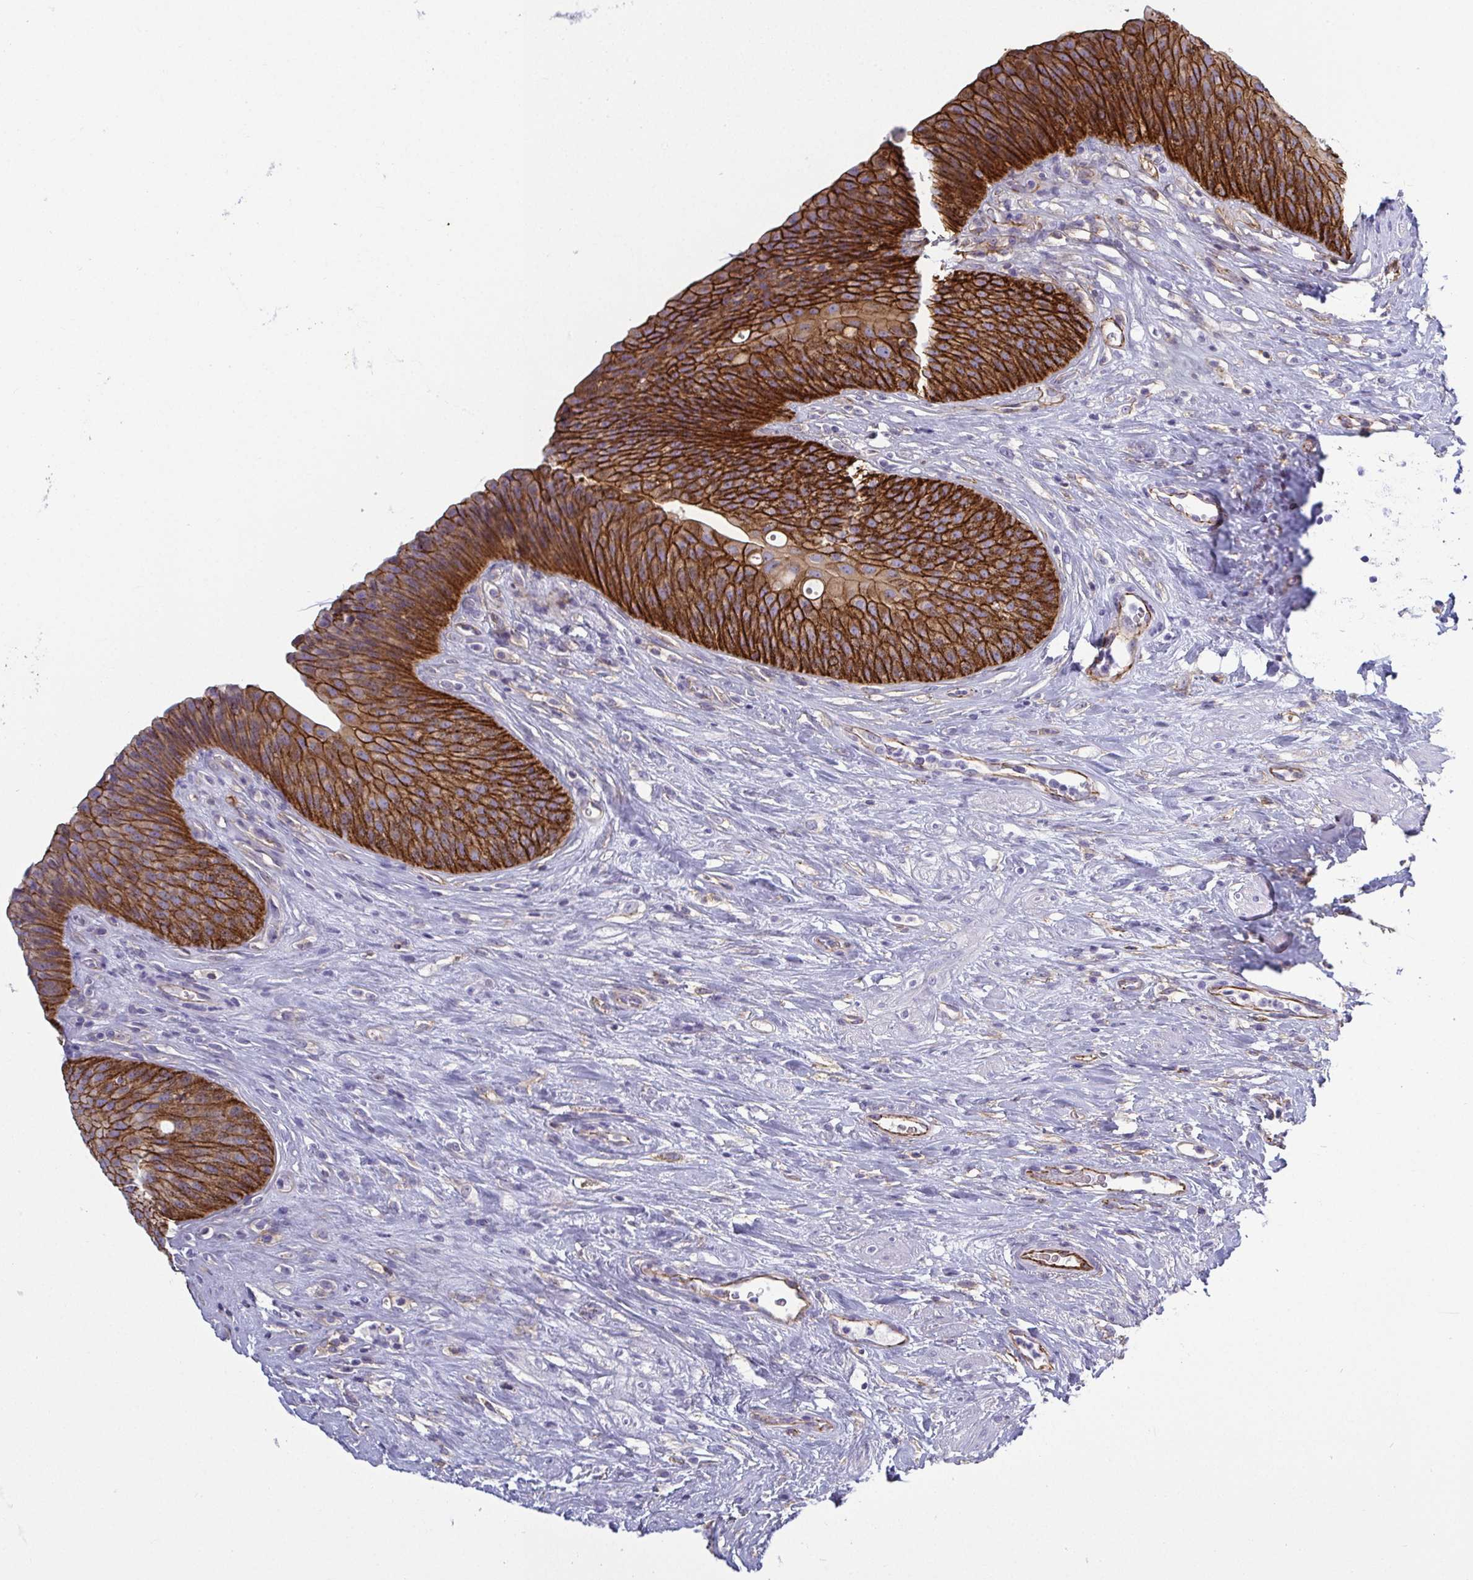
{"staining": {"intensity": "strong", "quantity": ">75%", "location": "cytoplasmic/membranous"}, "tissue": "urinary bladder", "cell_type": "Urothelial cells", "image_type": "normal", "snomed": [{"axis": "morphology", "description": "Normal tissue, NOS"}, {"axis": "topography", "description": "Urinary bladder"}], "caption": "Unremarkable urinary bladder exhibits strong cytoplasmic/membranous staining in about >75% of urothelial cells (DAB (3,3'-diaminobenzidine) IHC, brown staining for protein, blue staining for nuclei)..", "gene": "LIMA1", "patient": {"sex": "female", "age": 56}}